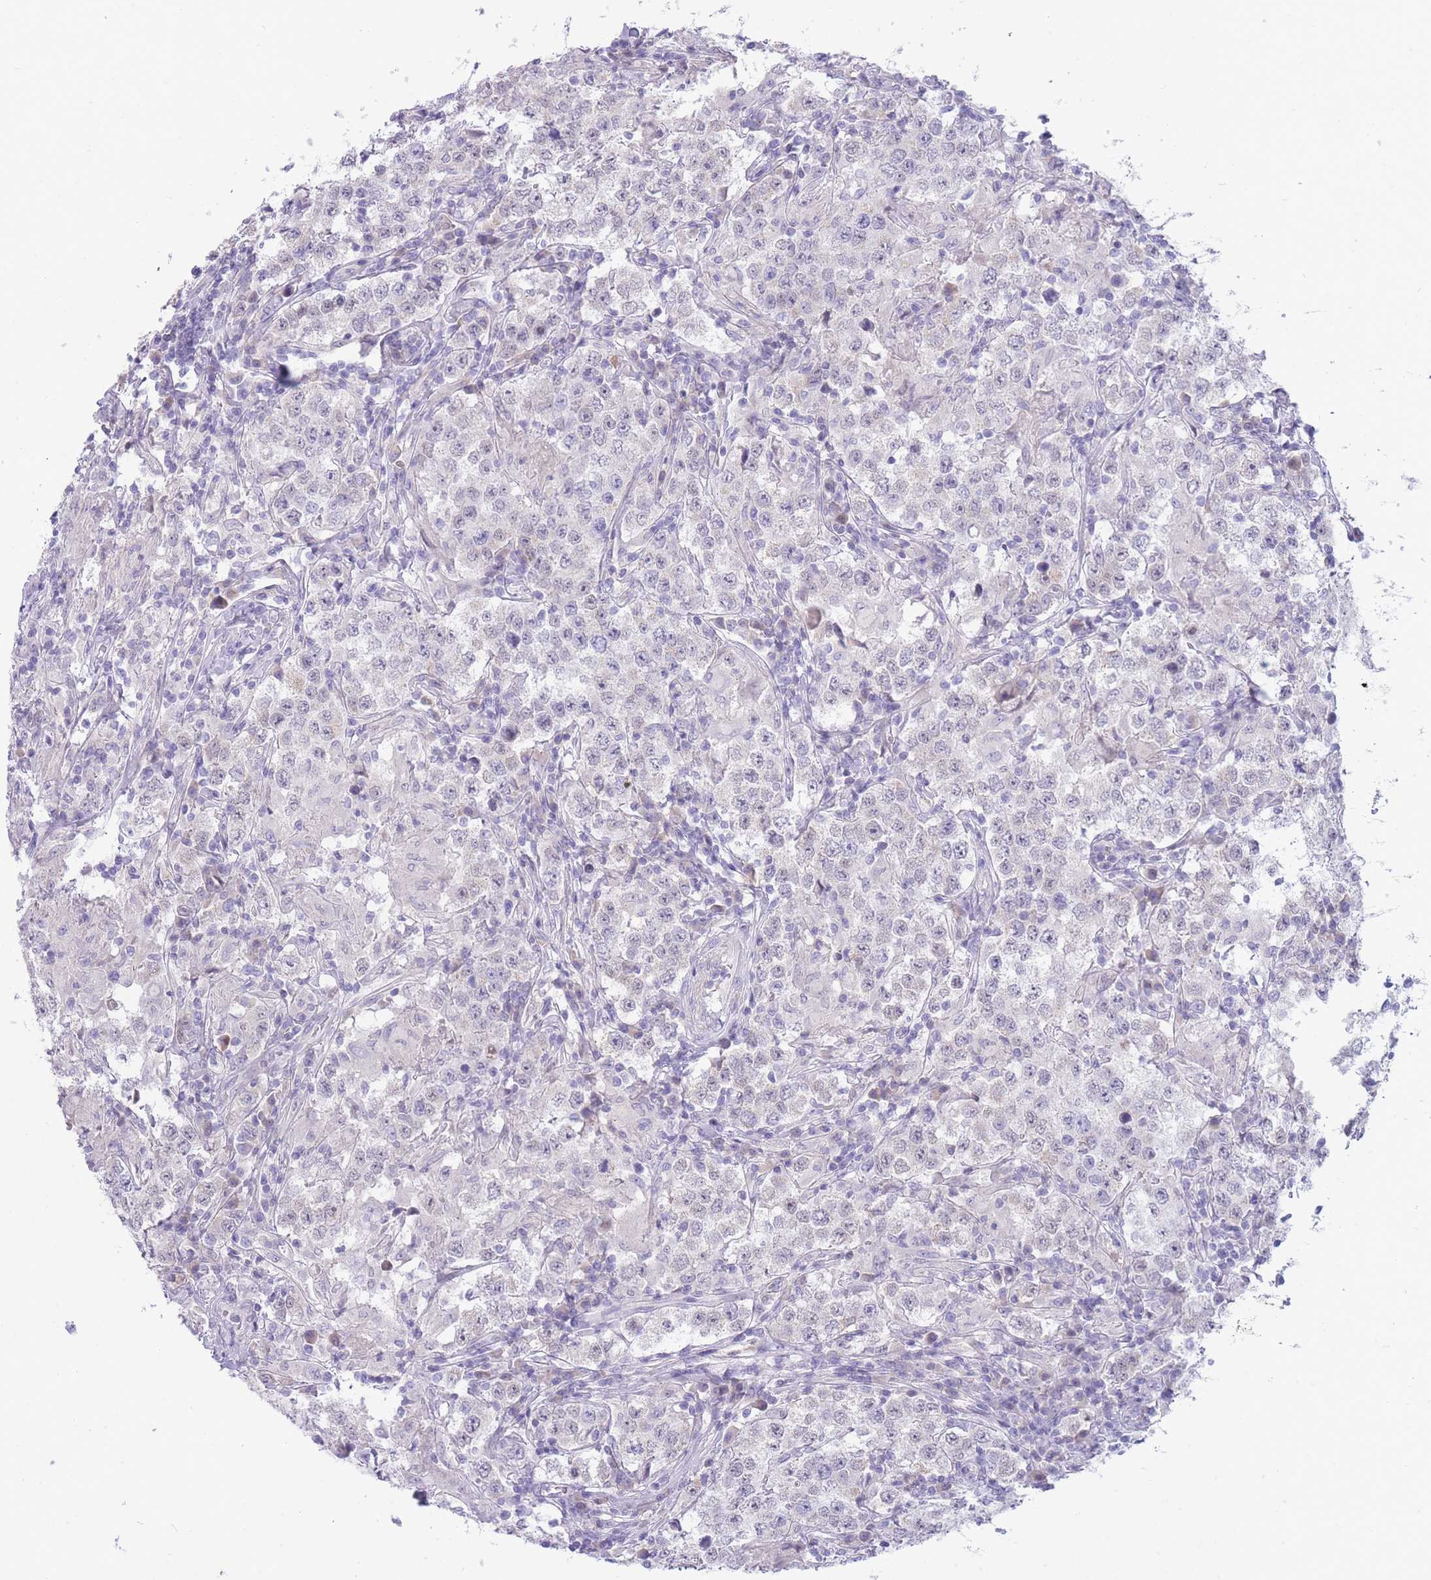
{"staining": {"intensity": "negative", "quantity": "none", "location": "none"}, "tissue": "testis cancer", "cell_type": "Tumor cells", "image_type": "cancer", "snomed": [{"axis": "morphology", "description": "Seminoma, NOS"}, {"axis": "morphology", "description": "Carcinoma, Embryonal, NOS"}, {"axis": "topography", "description": "Testis"}], "caption": "Protein analysis of testis cancer (embryonal carcinoma) shows no significant staining in tumor cells.", "gene": "PRR23B", "patient": {"sex": "male", "age": 41}}